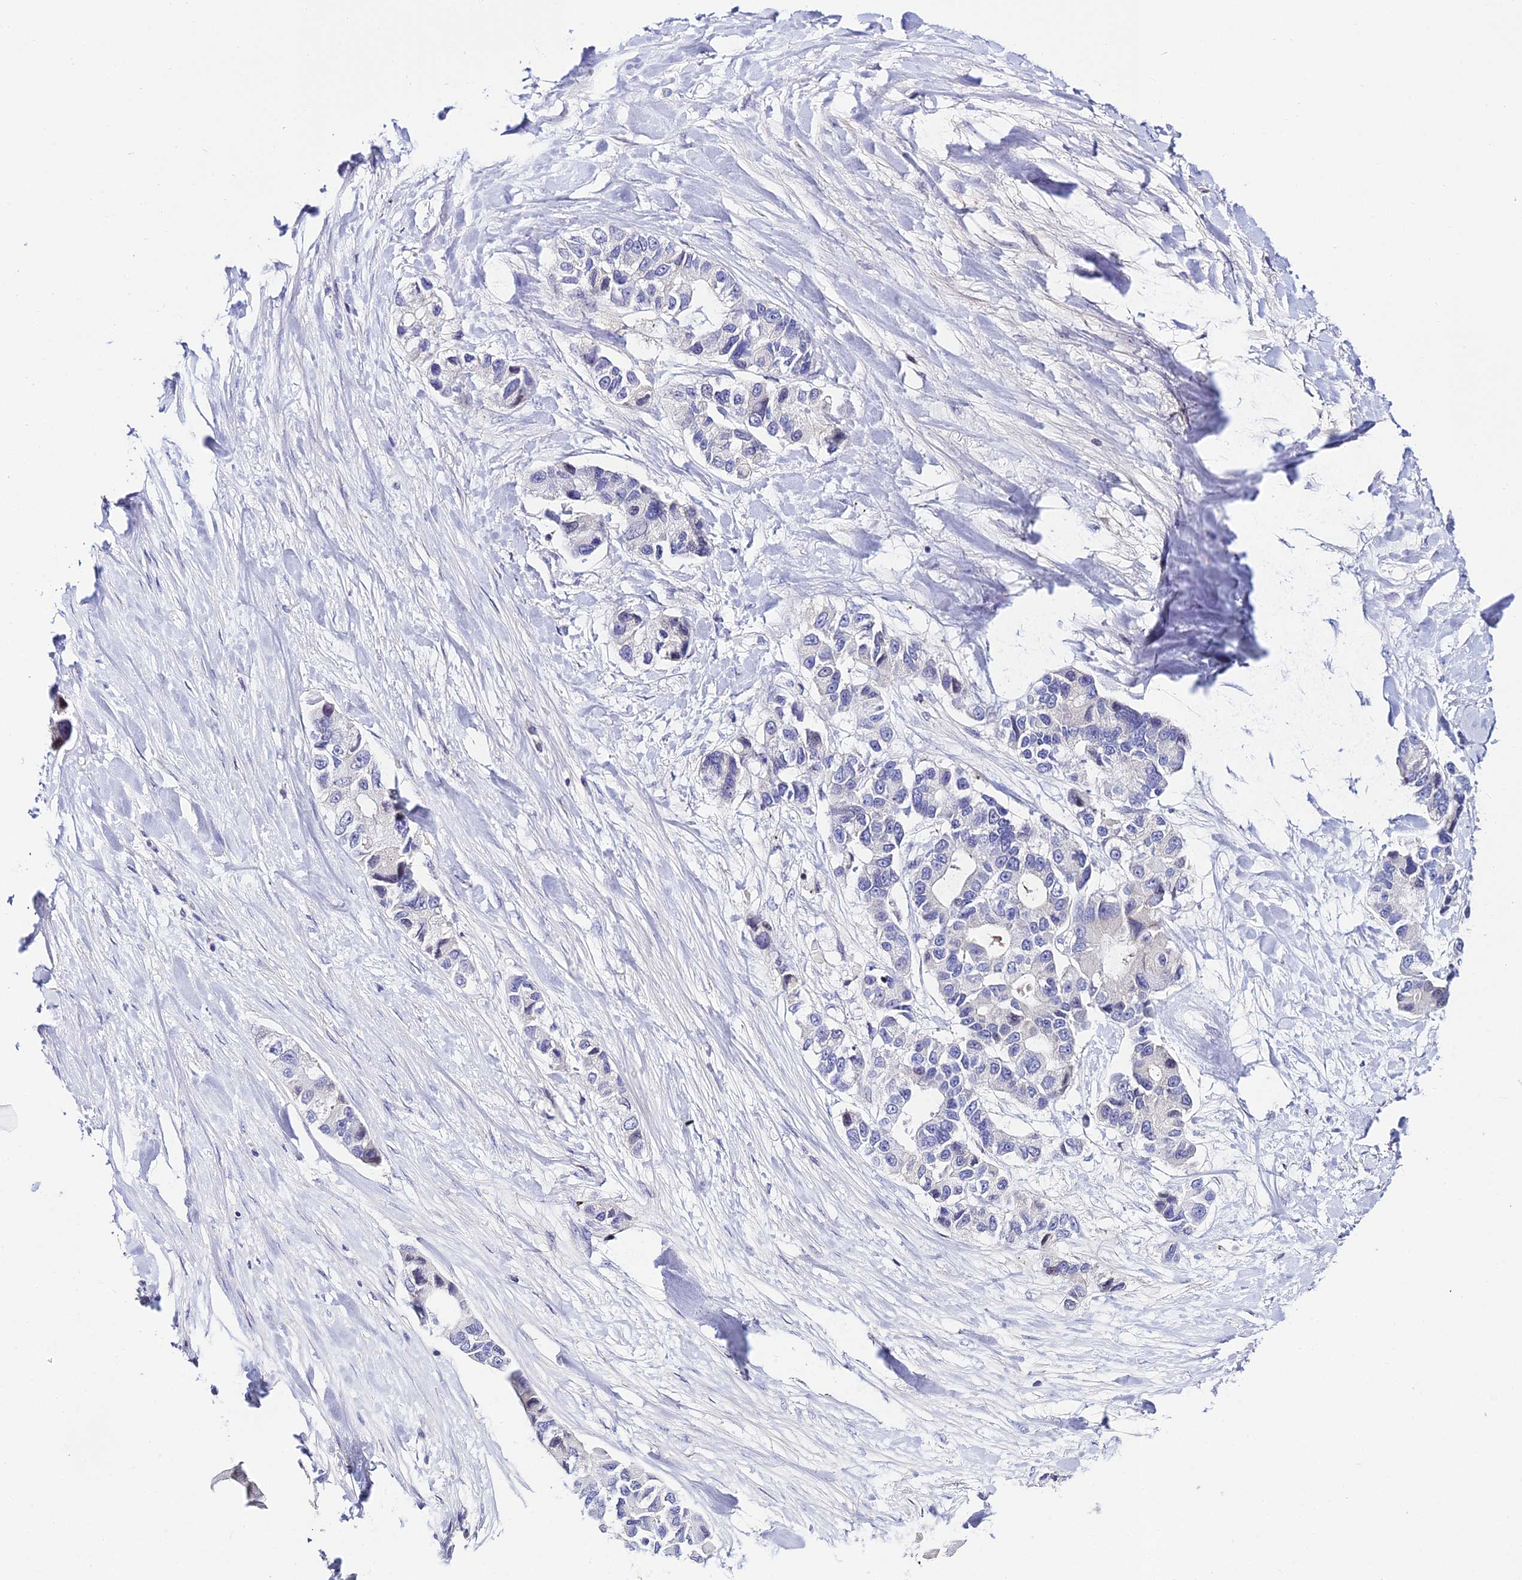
{"staining": {"intensity": "negative", "quantity": "none", "location": "none"}, "tissue": "lung cancer", "cell_type": "Tumor cells", "image_type": "cancer", "snomed": [{"axis": "morphology", "description": "Adenocarcinoma, NOS"}, {"axis": "topography", "description": "Lung"}], "caption": "Tumor cells are negative for protein expression in human lung cancer (adenocarcinoma). Brightfield microscopy of immunohistochemistry (IHC) stained with DAB (brown) and hematoxylin (blue), captured at high magnification.", "gene": "DEFB132", "patient": {"sex": "female", "age": 54}}